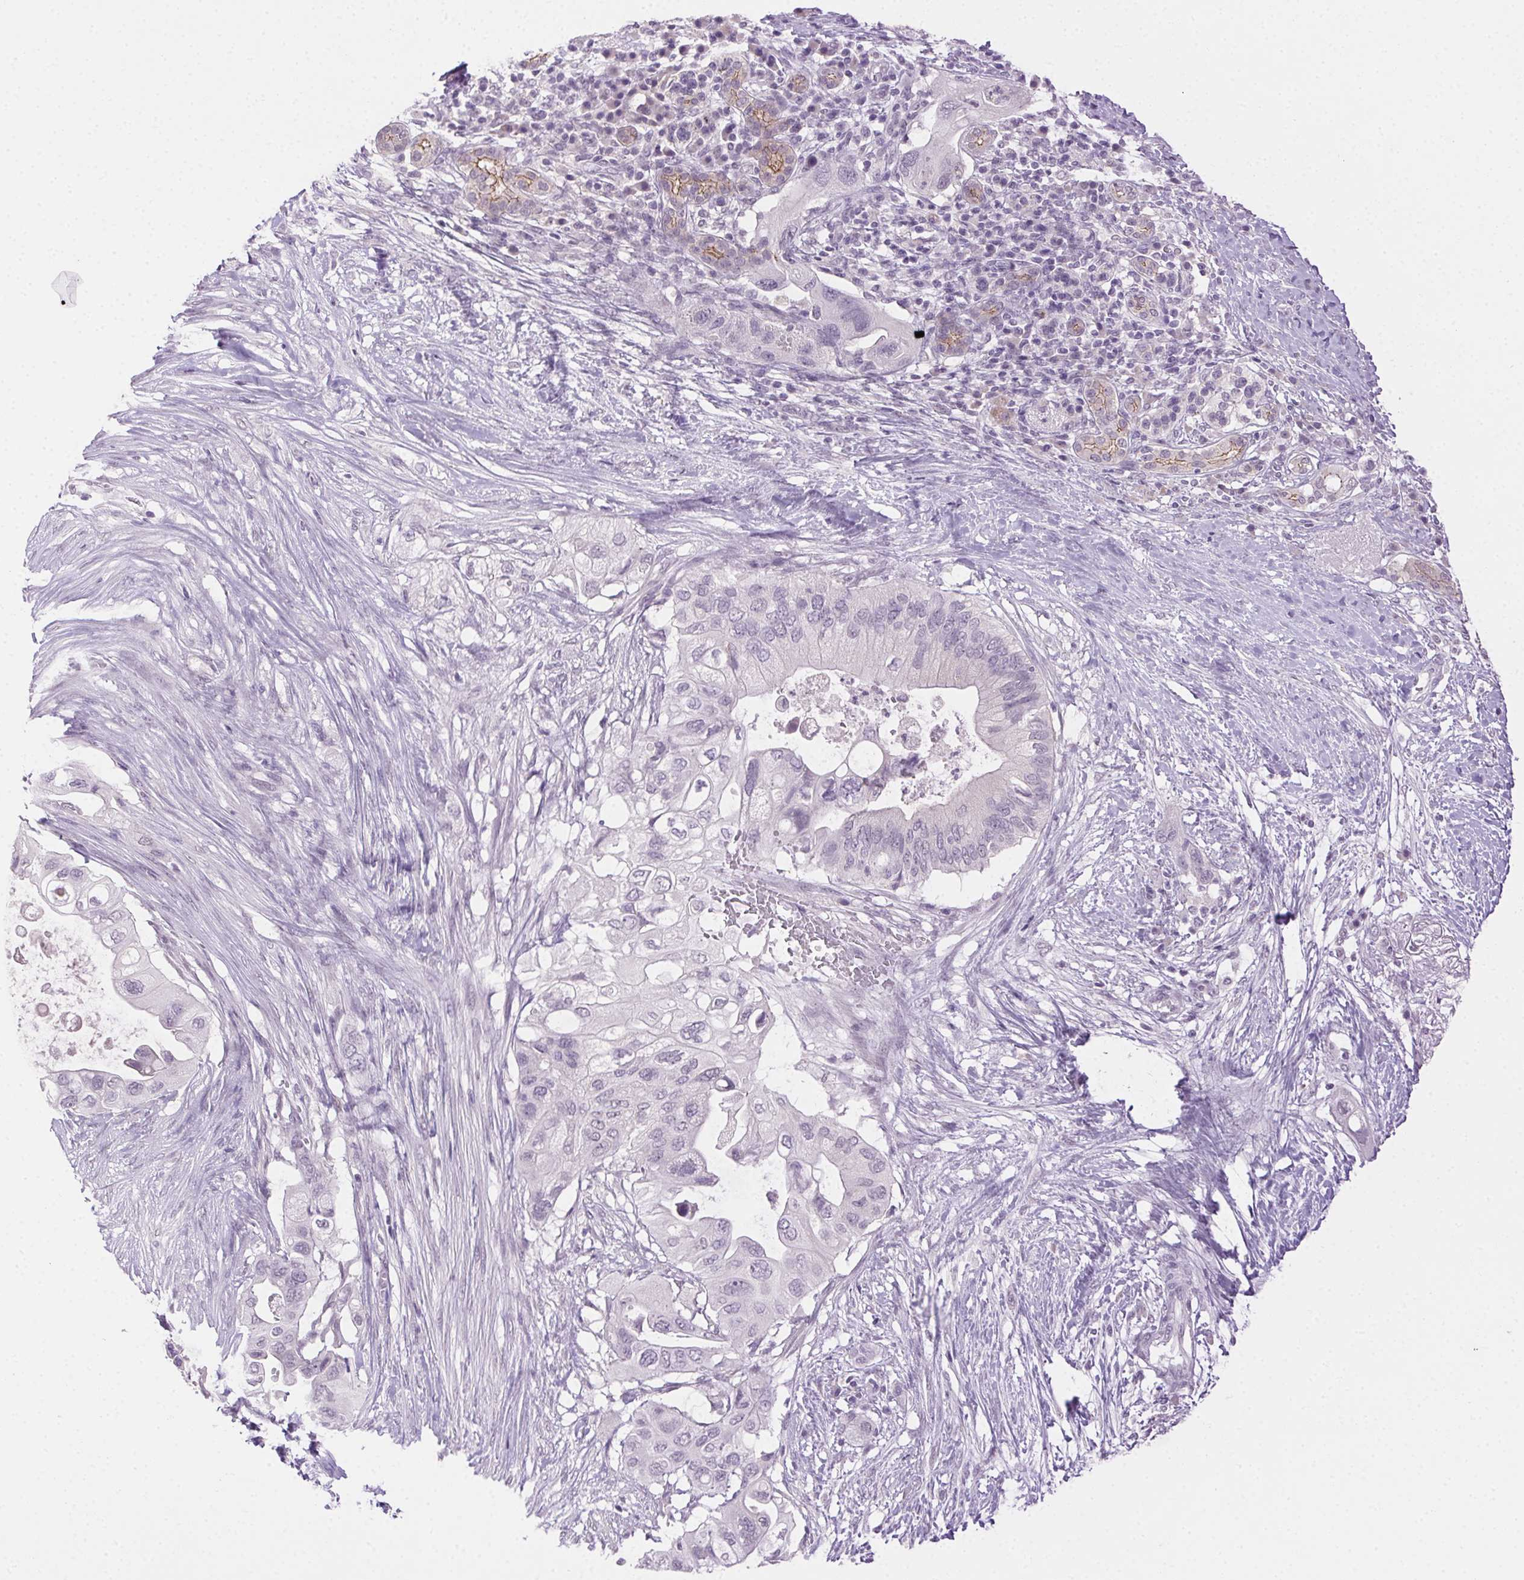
{"staining": {"intensity": "weak", "quantity": "<25%", "location": "cytoplasmic/membranous"}, "tissue": "pancreatic cancer", "cell_type": "Tumor cells", "image_type": "cancer", "snomed": [{"axis": "morphology", "description": "Adenocarcinoma, NOS"}, {"axis": "topography", "description": "Pancreas"}], "caption": "High magnification brightfield microscopy of pancreatic adenocarcinoma stained with DAB (3,3'-diaminobenzidine) (brown) and counterstained with hematoxylin (blue): tumor cells show no significant positivity.", "gene": "CLDN10", "patient": {"sex": "female", "age": 72}}